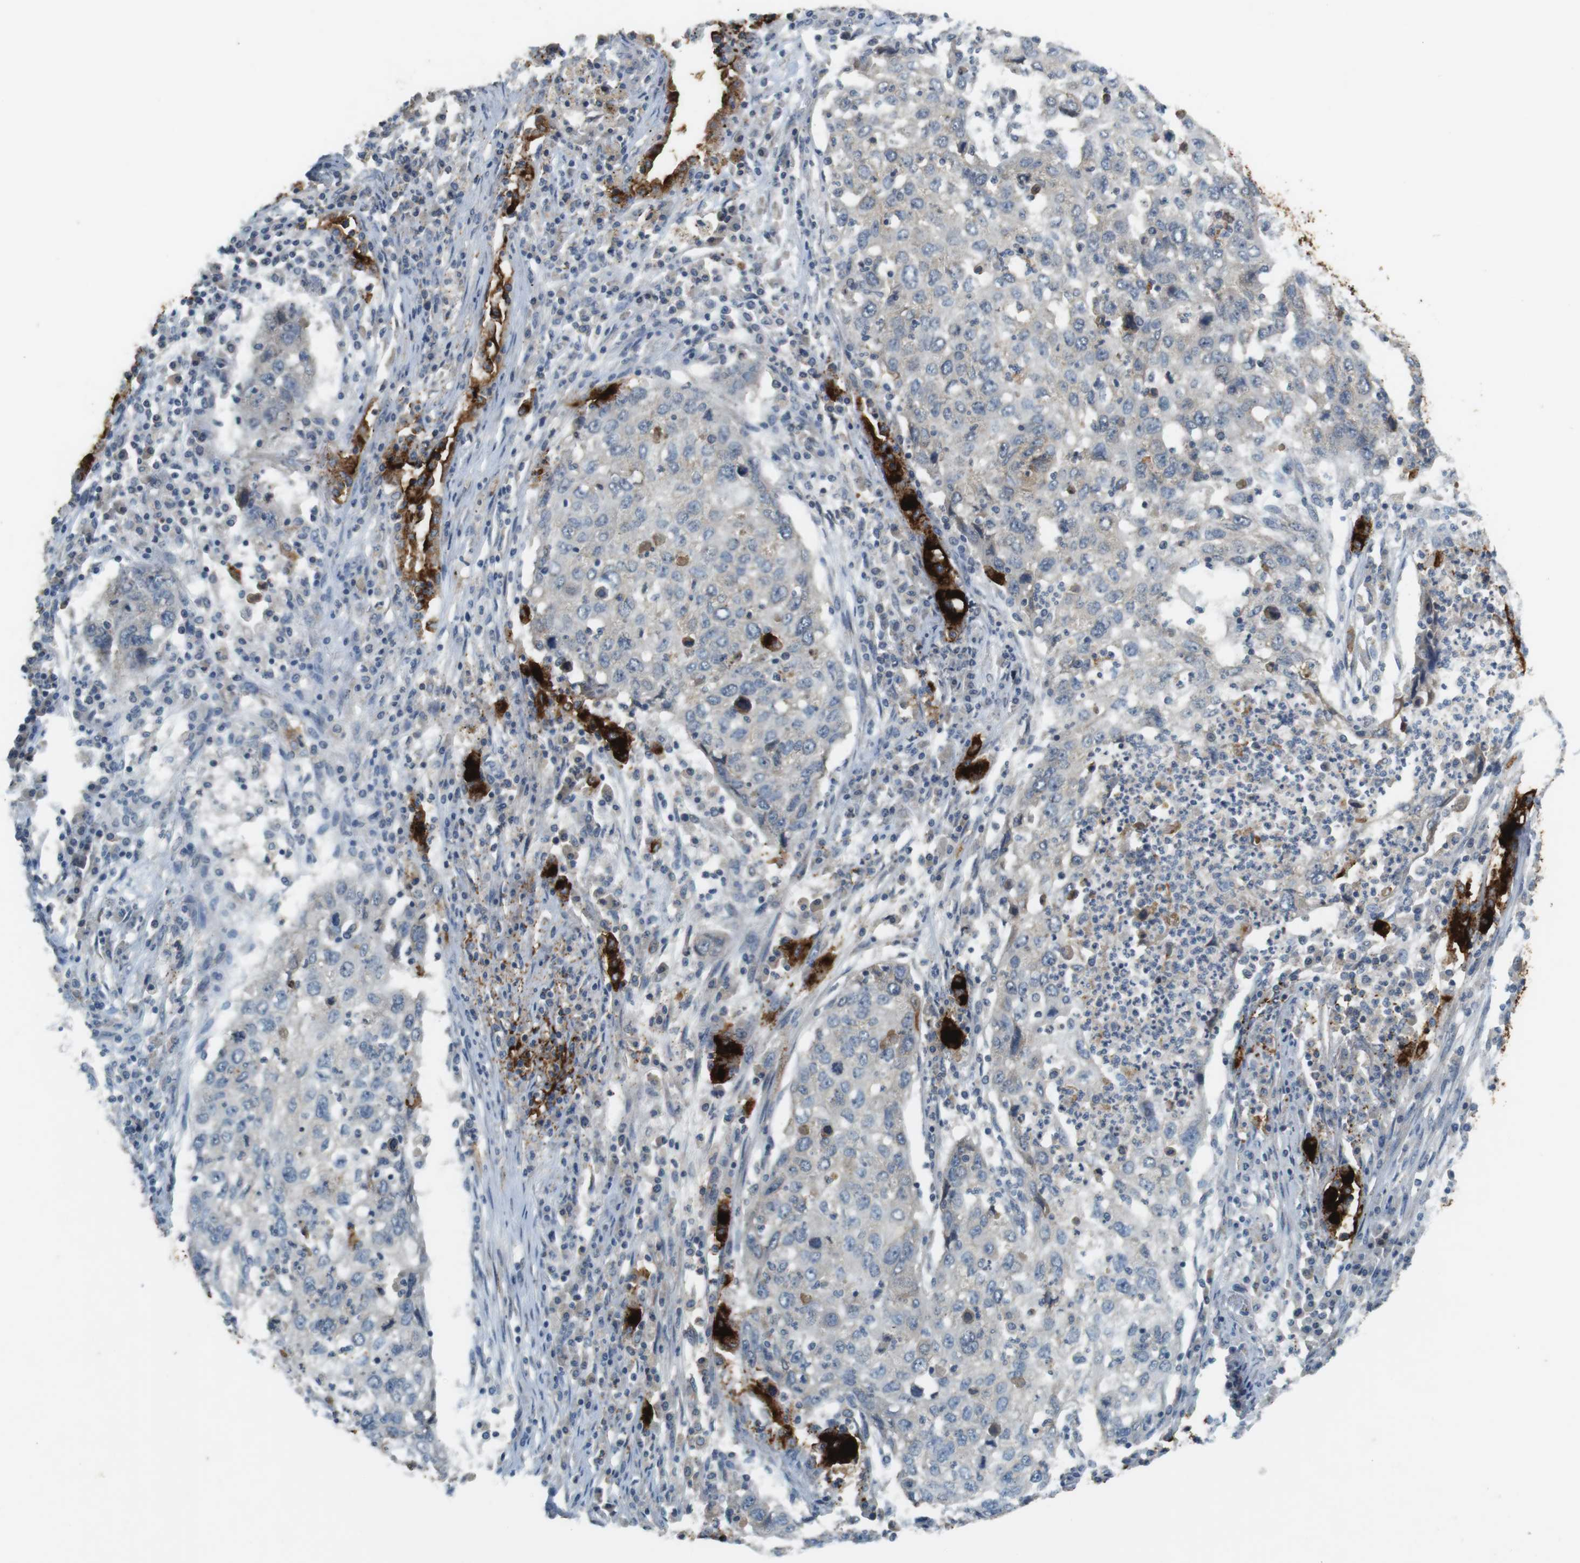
{"staining": {"intensity": "weak", "quantity": "25%-75%", "location": "cytoplasmic/membranous"}, "tissue": "lung cancer", "cell_type": "Tumor cells", "image_type": "cancer", "snomed": [{"axis": "morphology", "description": "Squamous cell carcinoma, NOS"}, {"axis": "topography", "description": "Lung"}], "caption": "Protein expression analysis of lung cancer (squamous cell carcinoma) reveals weak cytoplasmic/membranous staining in approximately 25%-75% of tumor cells.", "gene": "MUC5B", "patient": {"sex": "female", "age": 63}}